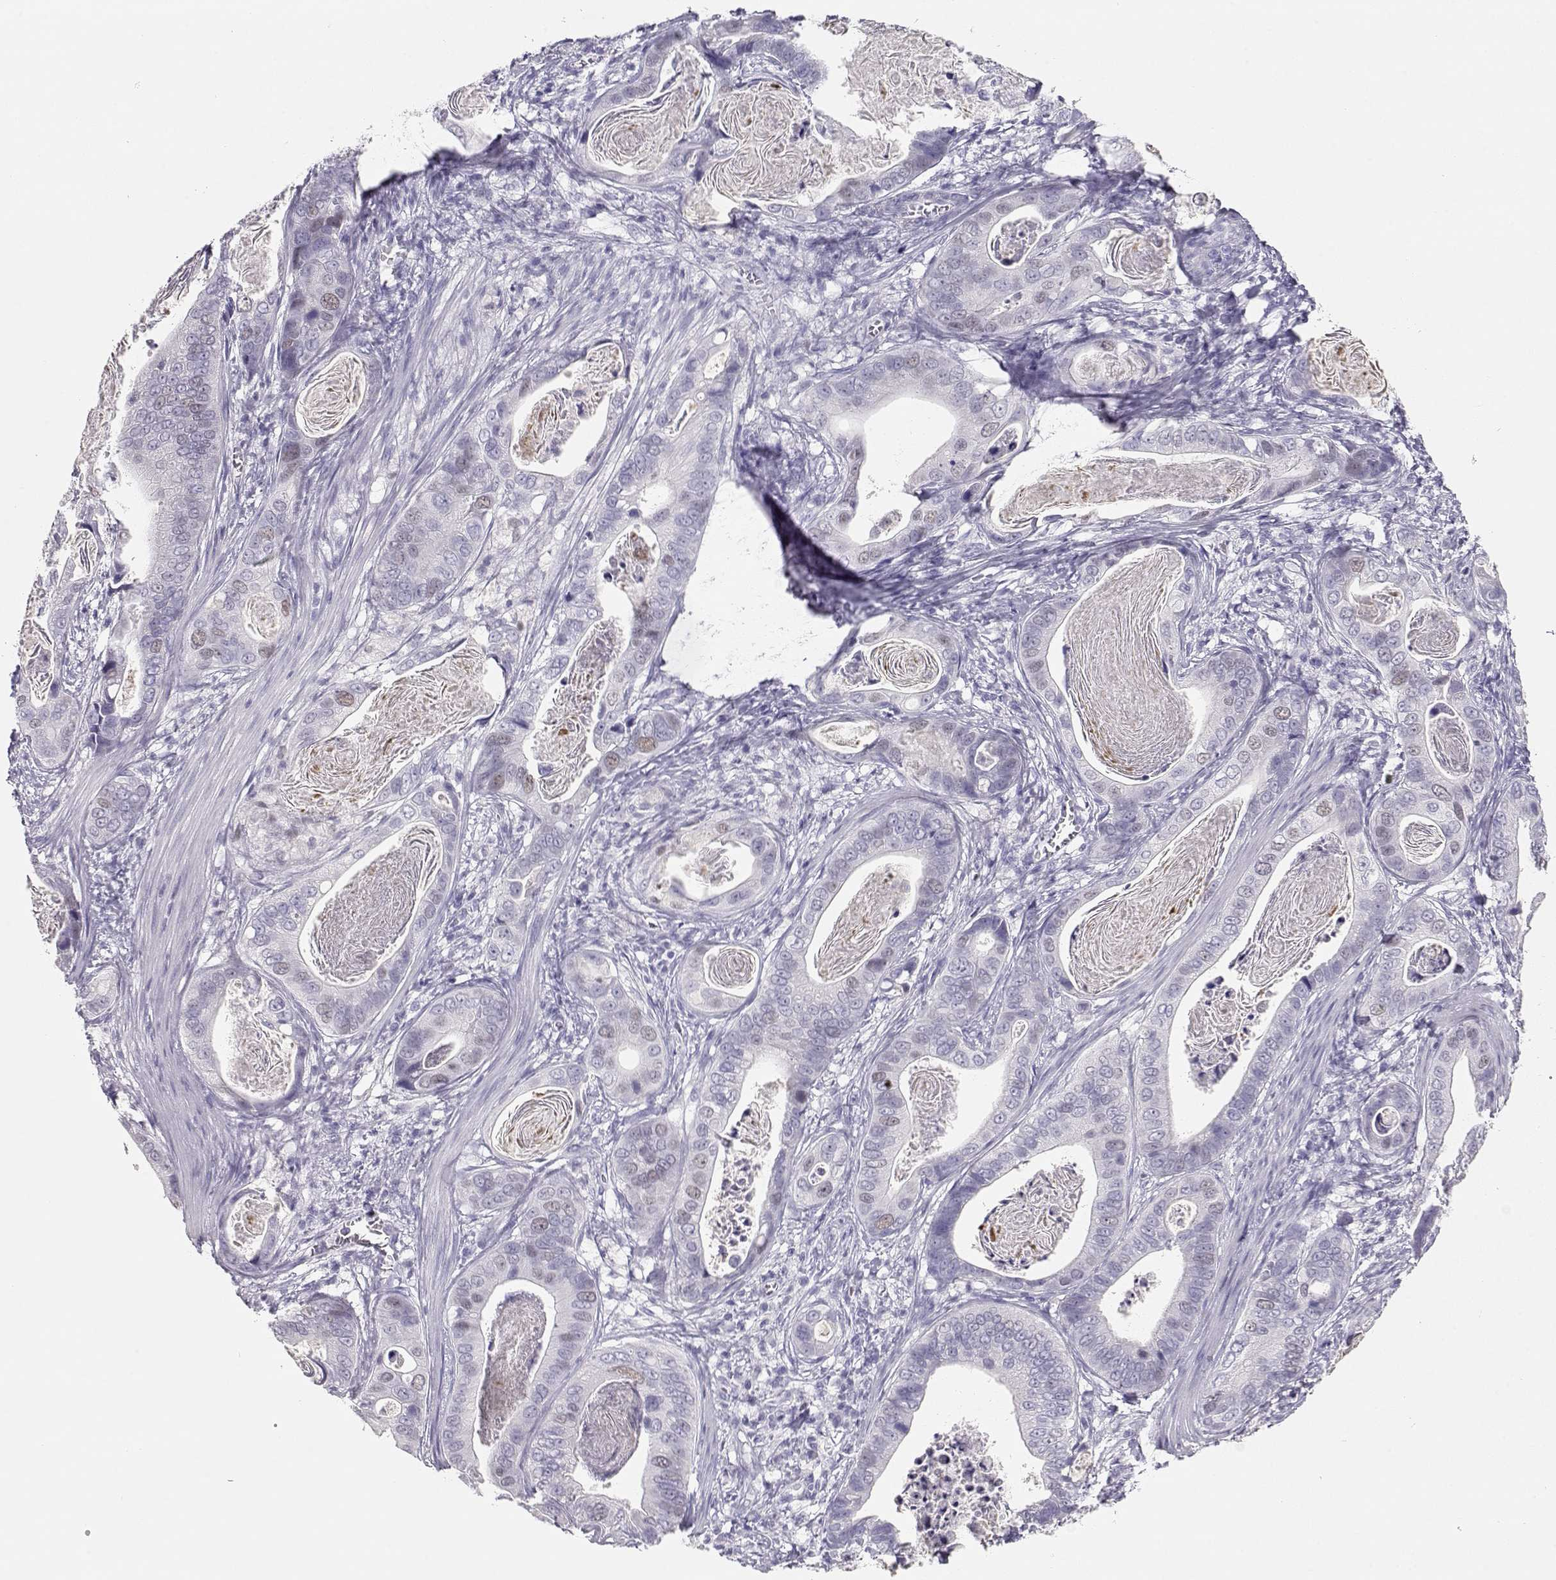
{"staining": {"intensity": "weak", "quantity": "<25%", "location": "nuclear"}, "tissue": "stomach cancer", "cell_type": "Tumor cells", "image_type": "cancer", "snomed": [{"axis": "morphology", "description": "Adenocarcinoma, NOS"}, {"axis": "topography", "description": "Stomach"}], "caption": "Tumor cells show no significant staining in stomach cancer (adenocarcinoma).", "gene": "OPN5", "patient": {"sex": "male", "age": 84}}